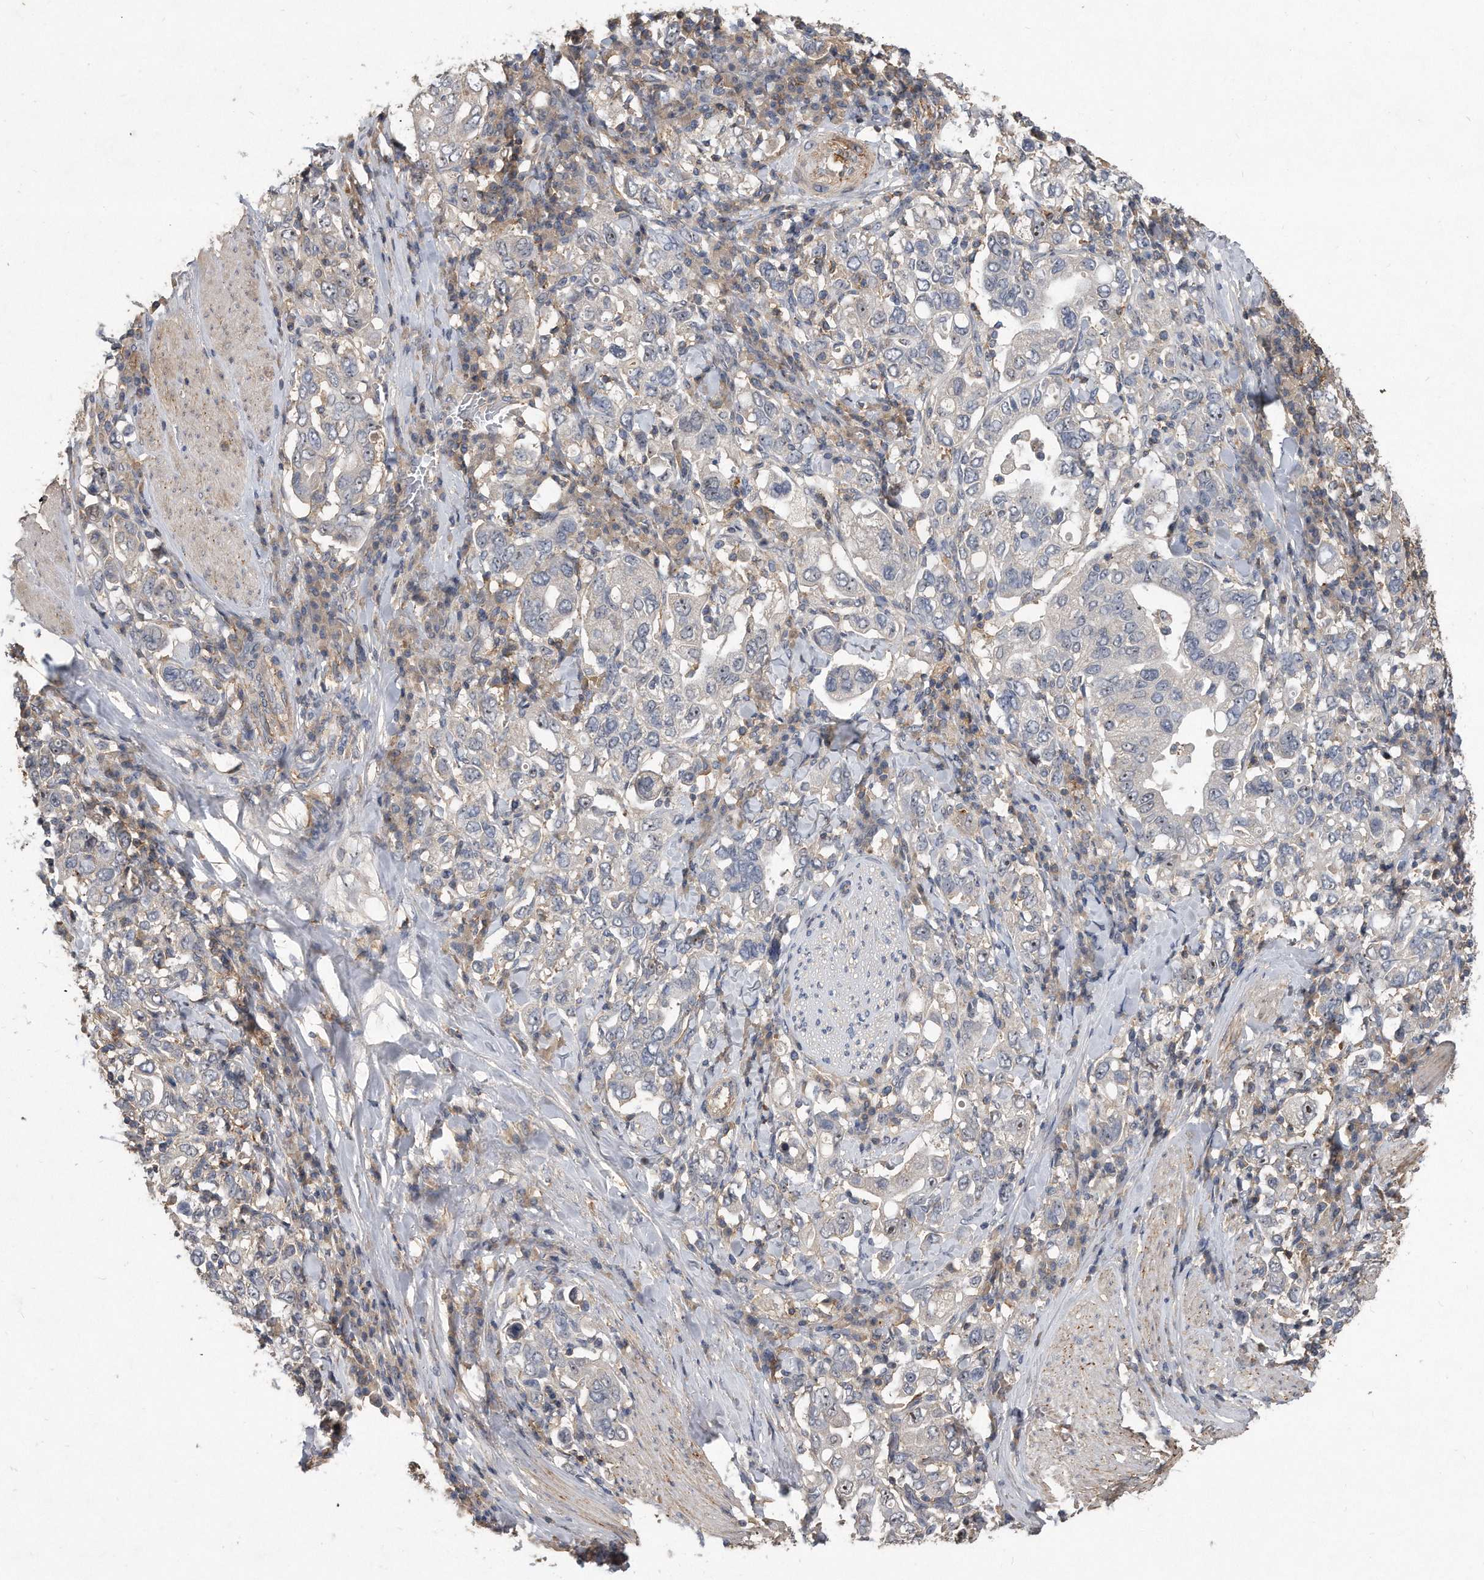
{"staining": {"intensity": "negative", "quantity": "none", "location": "none"}, "tissue": "stomach cancer", "cell_type": "Tumor cells", "image_type": "cancer", "snomed": [{"axis": "morphology", "description": "Adenocarcinoma, NOS"}, {"axis": "topography", "description": "Stomach, upper"}], "caption": "Immunohistochemistry (IHC) of human stomach adenocarcinoma reveals no expression in tumor cells.", "gene": "PGBD2", "patient": {"sex": "male", "age": 62}}